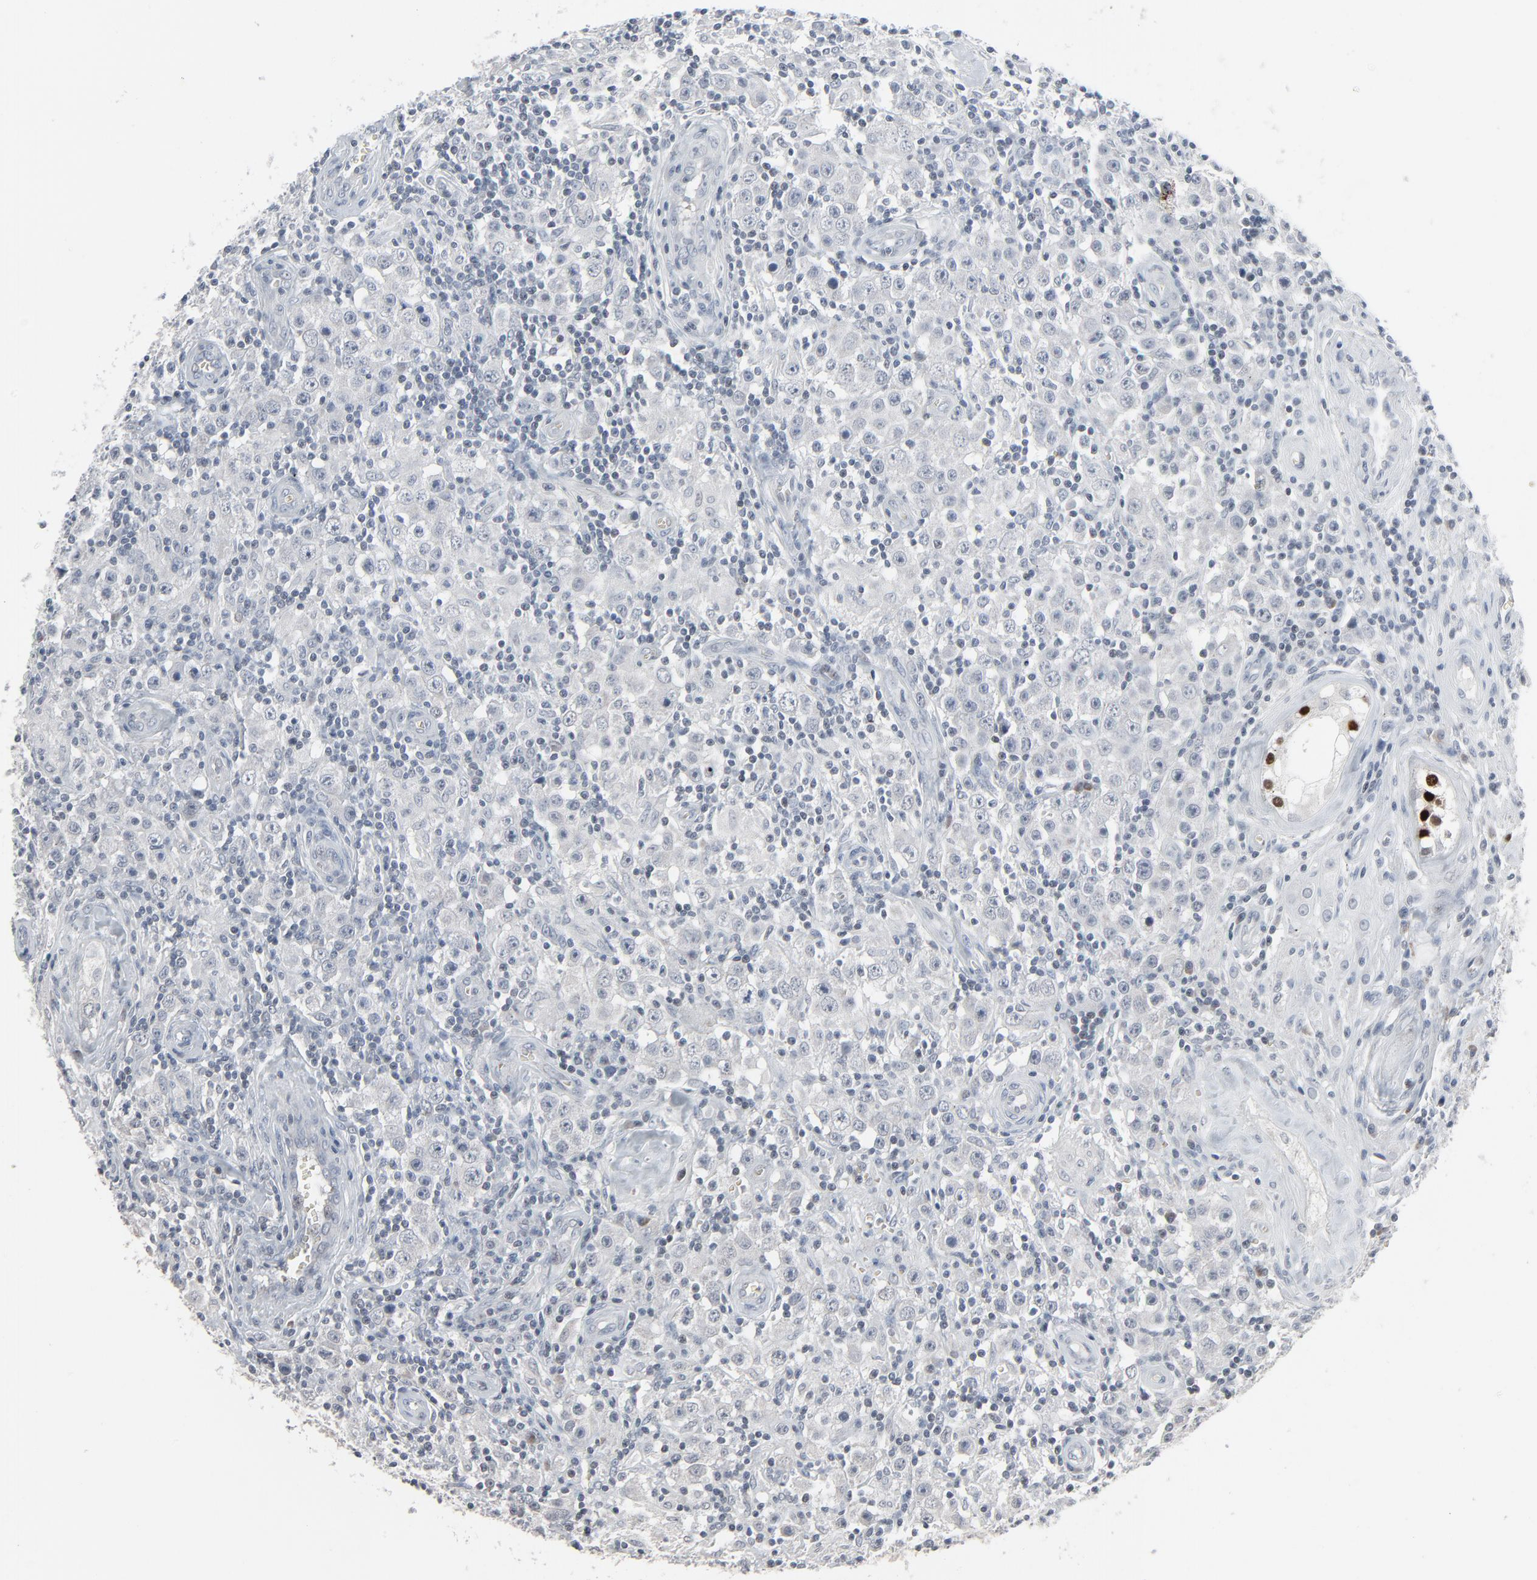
{"staining": {"intensity": "negative", "quantity": "none", "location": "none"}, "tissue": "testis cancer", "cell_type": "Tumor cells", "image_type": "cancer", "snomed": [{"axis": "morphology", "description": "Seminoma, NOS"}, {"axis": "topography", "description": "Testis"}], "caption": "This is an immunohistochemistry (IHC) image of testis seminoma. There is no staining in tumor cells.", "gene": "SAGE1", "patient": {"sex": "male", "age": 32}}